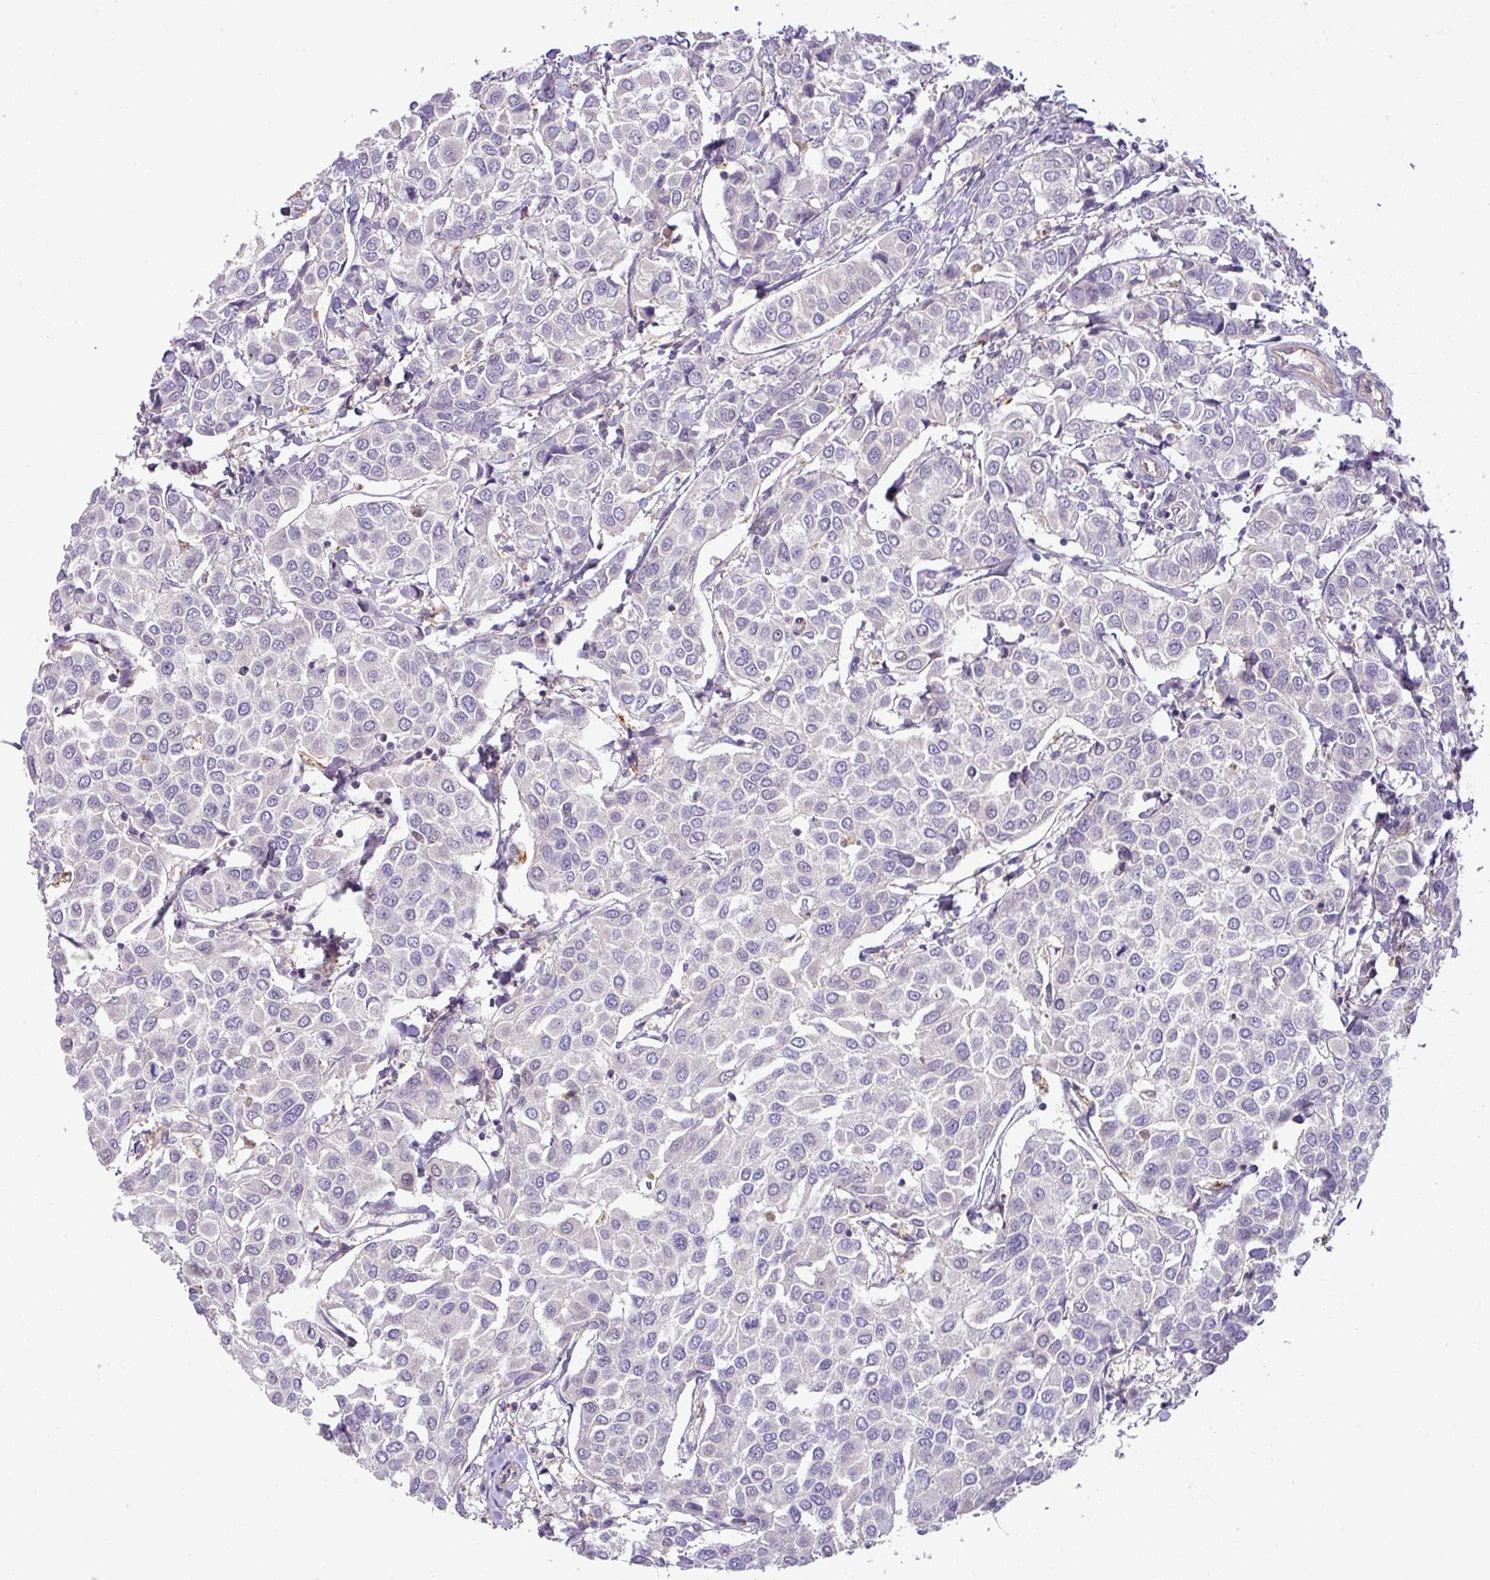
{"staining": {"intensity": "negative", "quantity": "none", "location": "none"}, "tissue": "breast cancer", "cell_type": "Tumor cells", "image_type": "cancer", "snomed": [{"axis": "morphology", "description": "Duct carcinoma"}, {"axis": "topography", "description": "Breast"}], "caption": "Immunohistochemistry of intraductal carcinoma (breast) demonstrates no staining in tumor cells.", "gene": "HOXC13", "patient": {"sex": "female", "age": 55}}